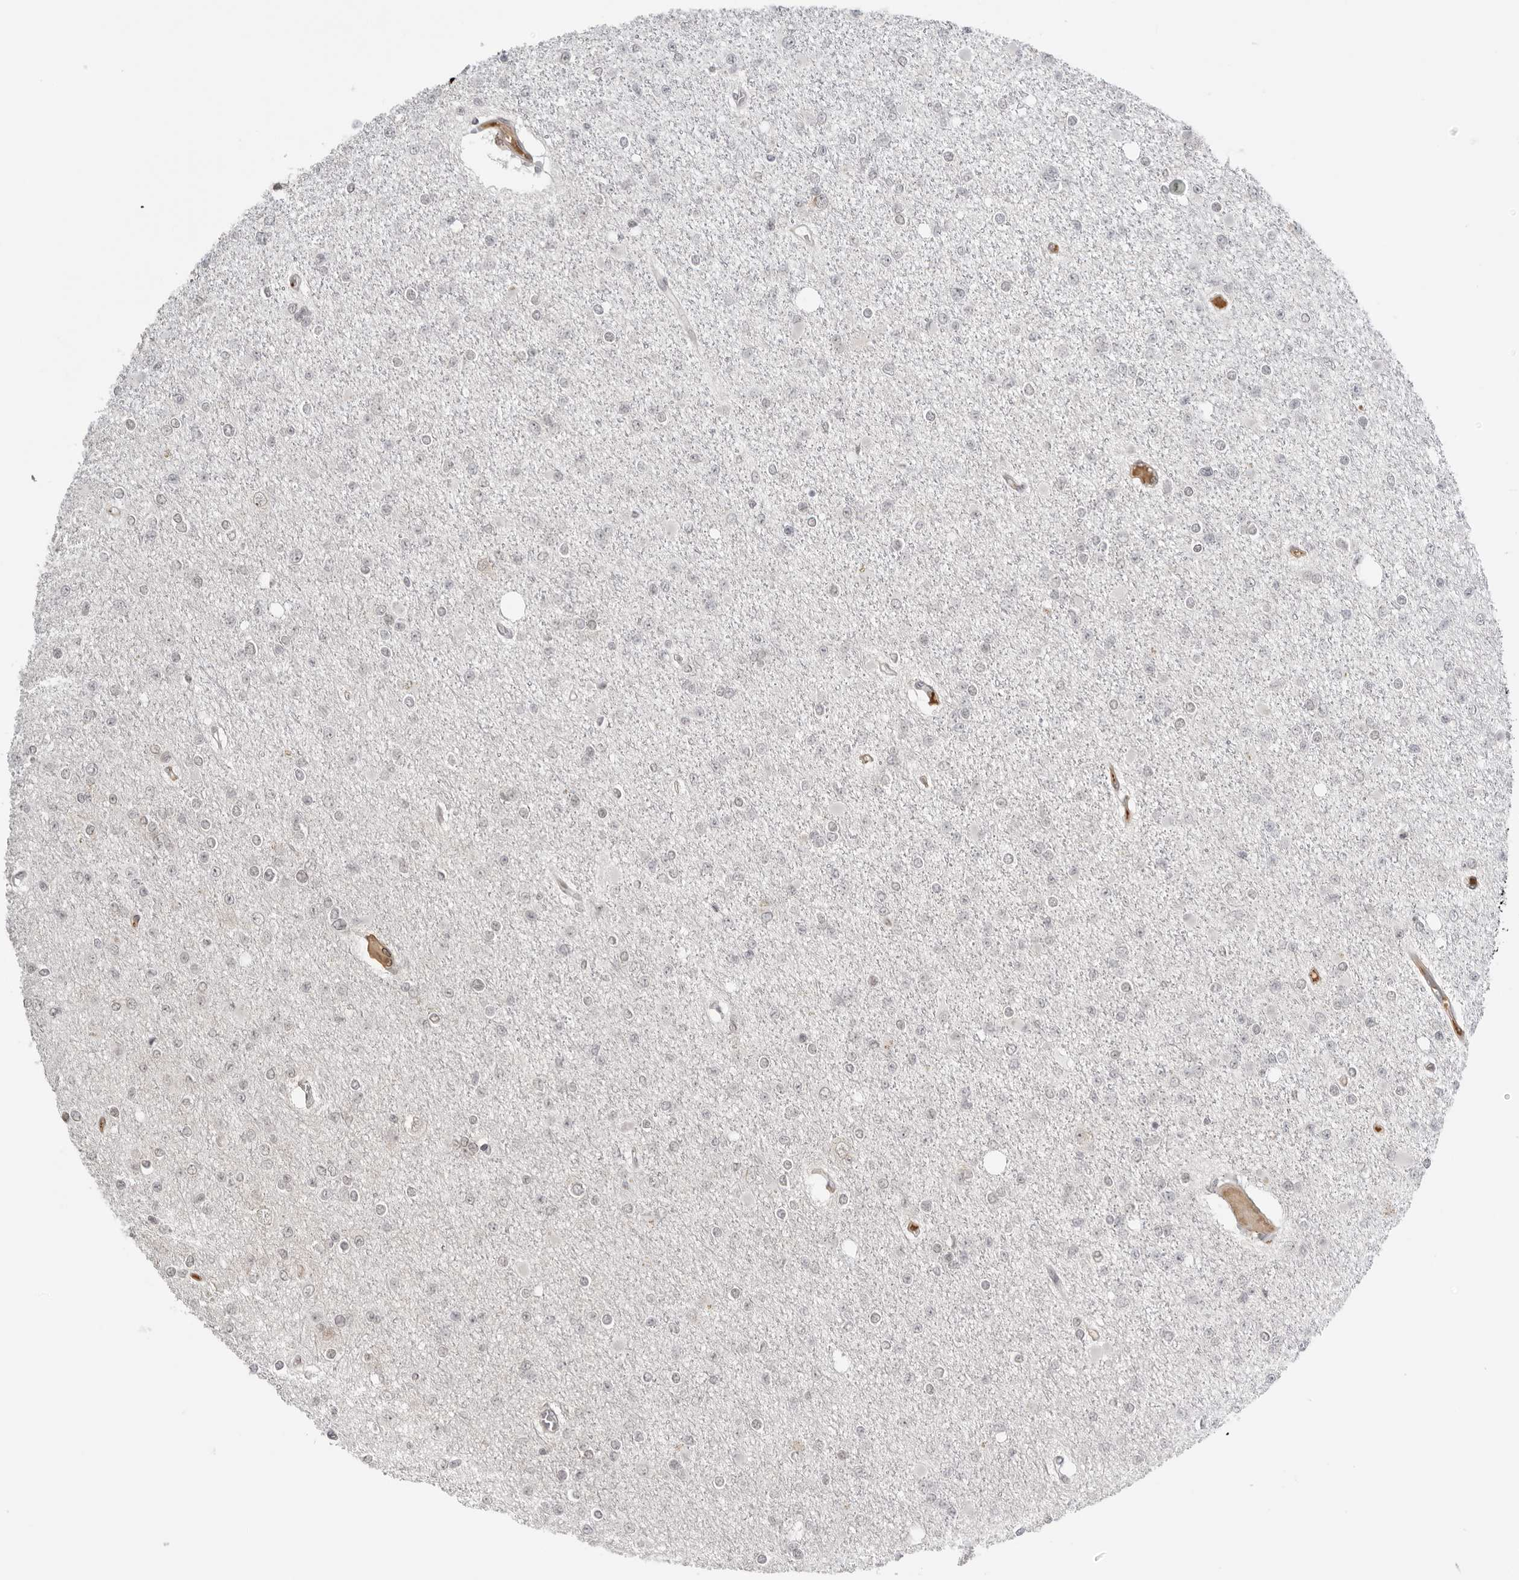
{"staining": {"intensity": "negative", "quantity": "none", "location": "none"}, "tissue": "glioma", "cell_type": "Tumor cells", "image_type": "cancer", "snomed": [{"axis": "morphology", "description": "Glioma, malignant, Low grade"}, {"axis": "topography", "description": "Brain"}], "caption": "Tumor cells show no significant staining in malignant low-grade glioma.", "gene": "SUGCT", "patient": {"sex": "female", "age": 22}}